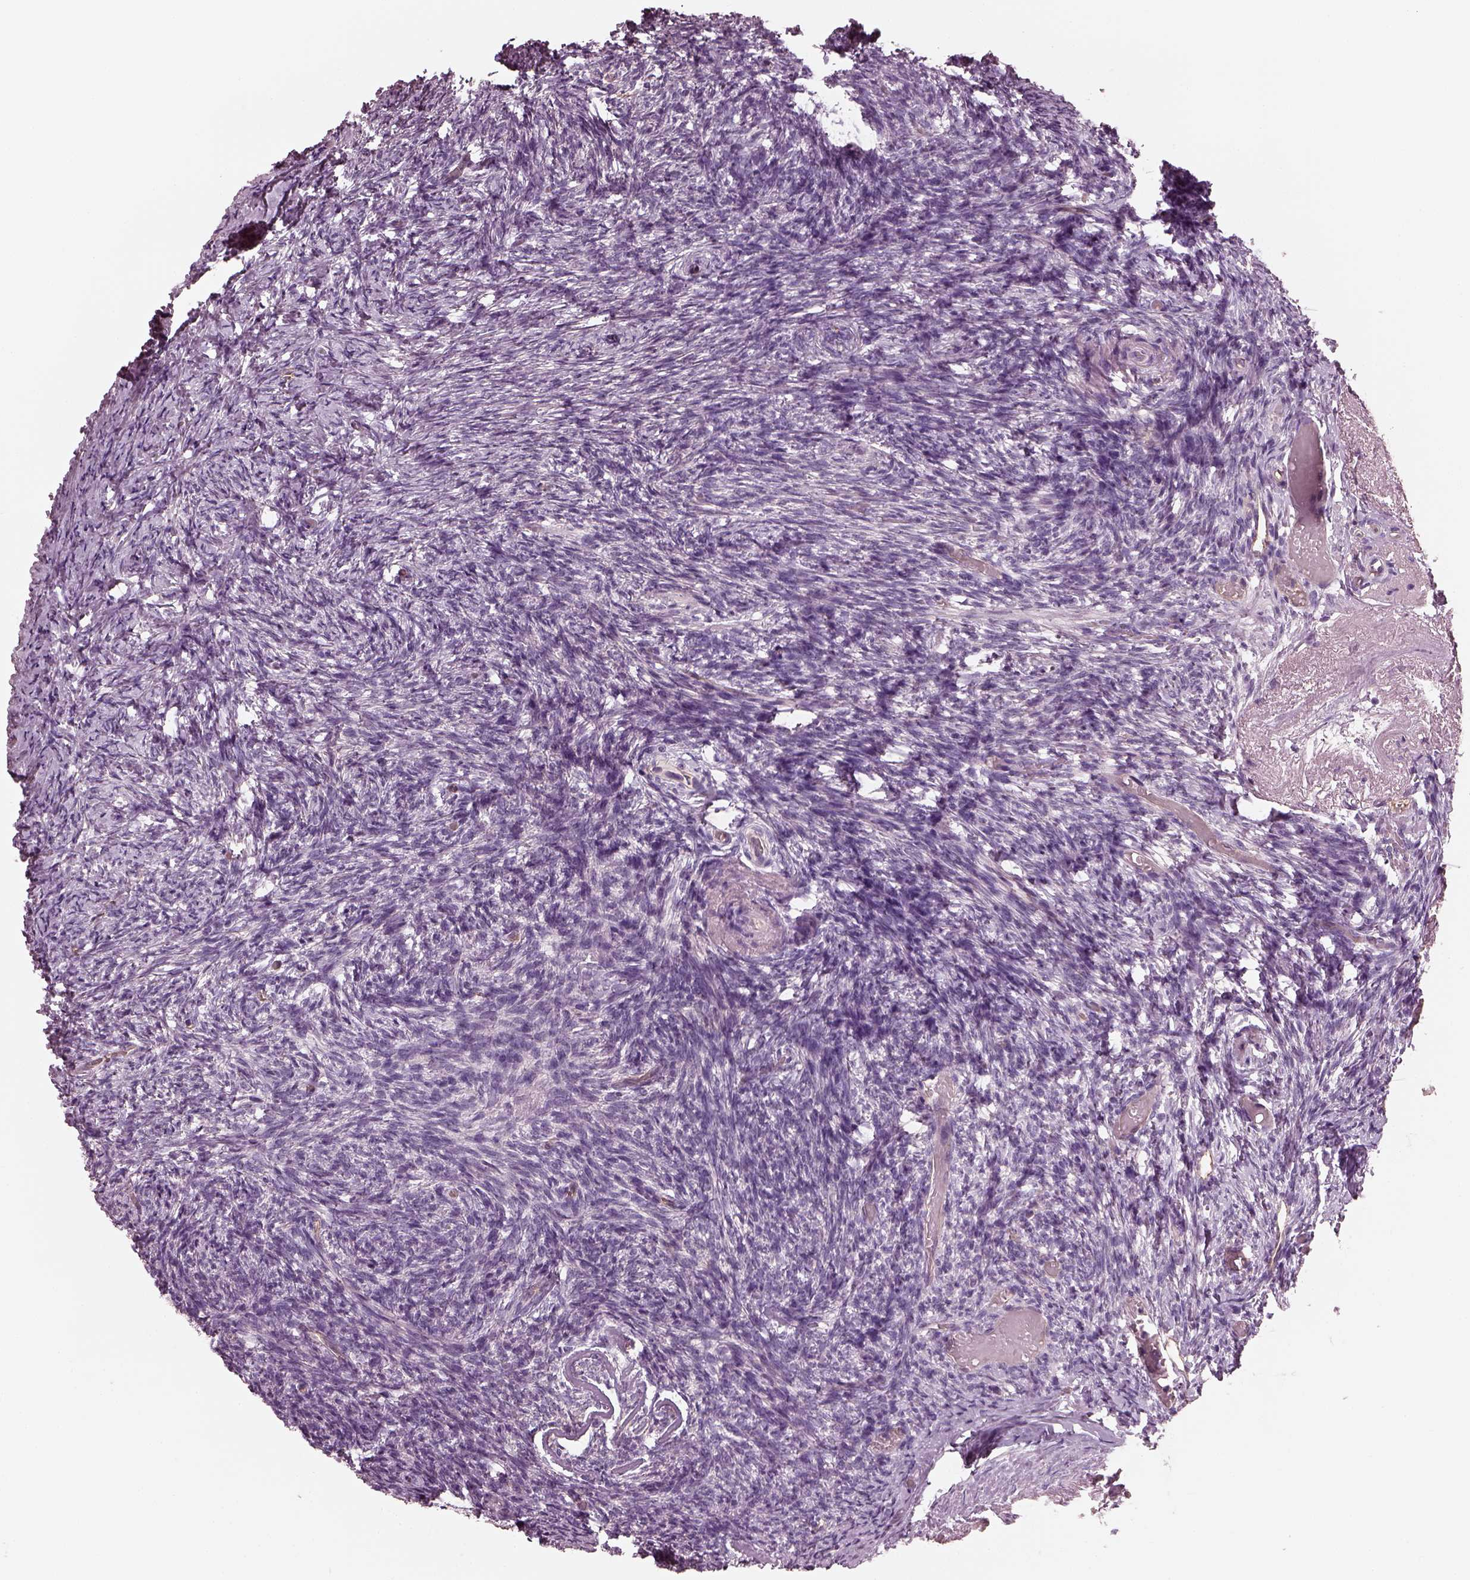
{"staining": {"intensity": "negative", "quantity": "none", "location": "none"}, "tissue": "ovary", "cell_type": "Follicle cells", "image_type": "normal", "snomed": [{"axis": "morphology", "description": "Normal tissue, NOS"}, {"axis": "topography", "description": "Ovary"}], "caption": "This is a photomicrograph of IHC staining of benign ovary, which shows no staining in follicle cells.", "gene": "EIF4E1B", "patient": {"sex": "female", "age": 72}}